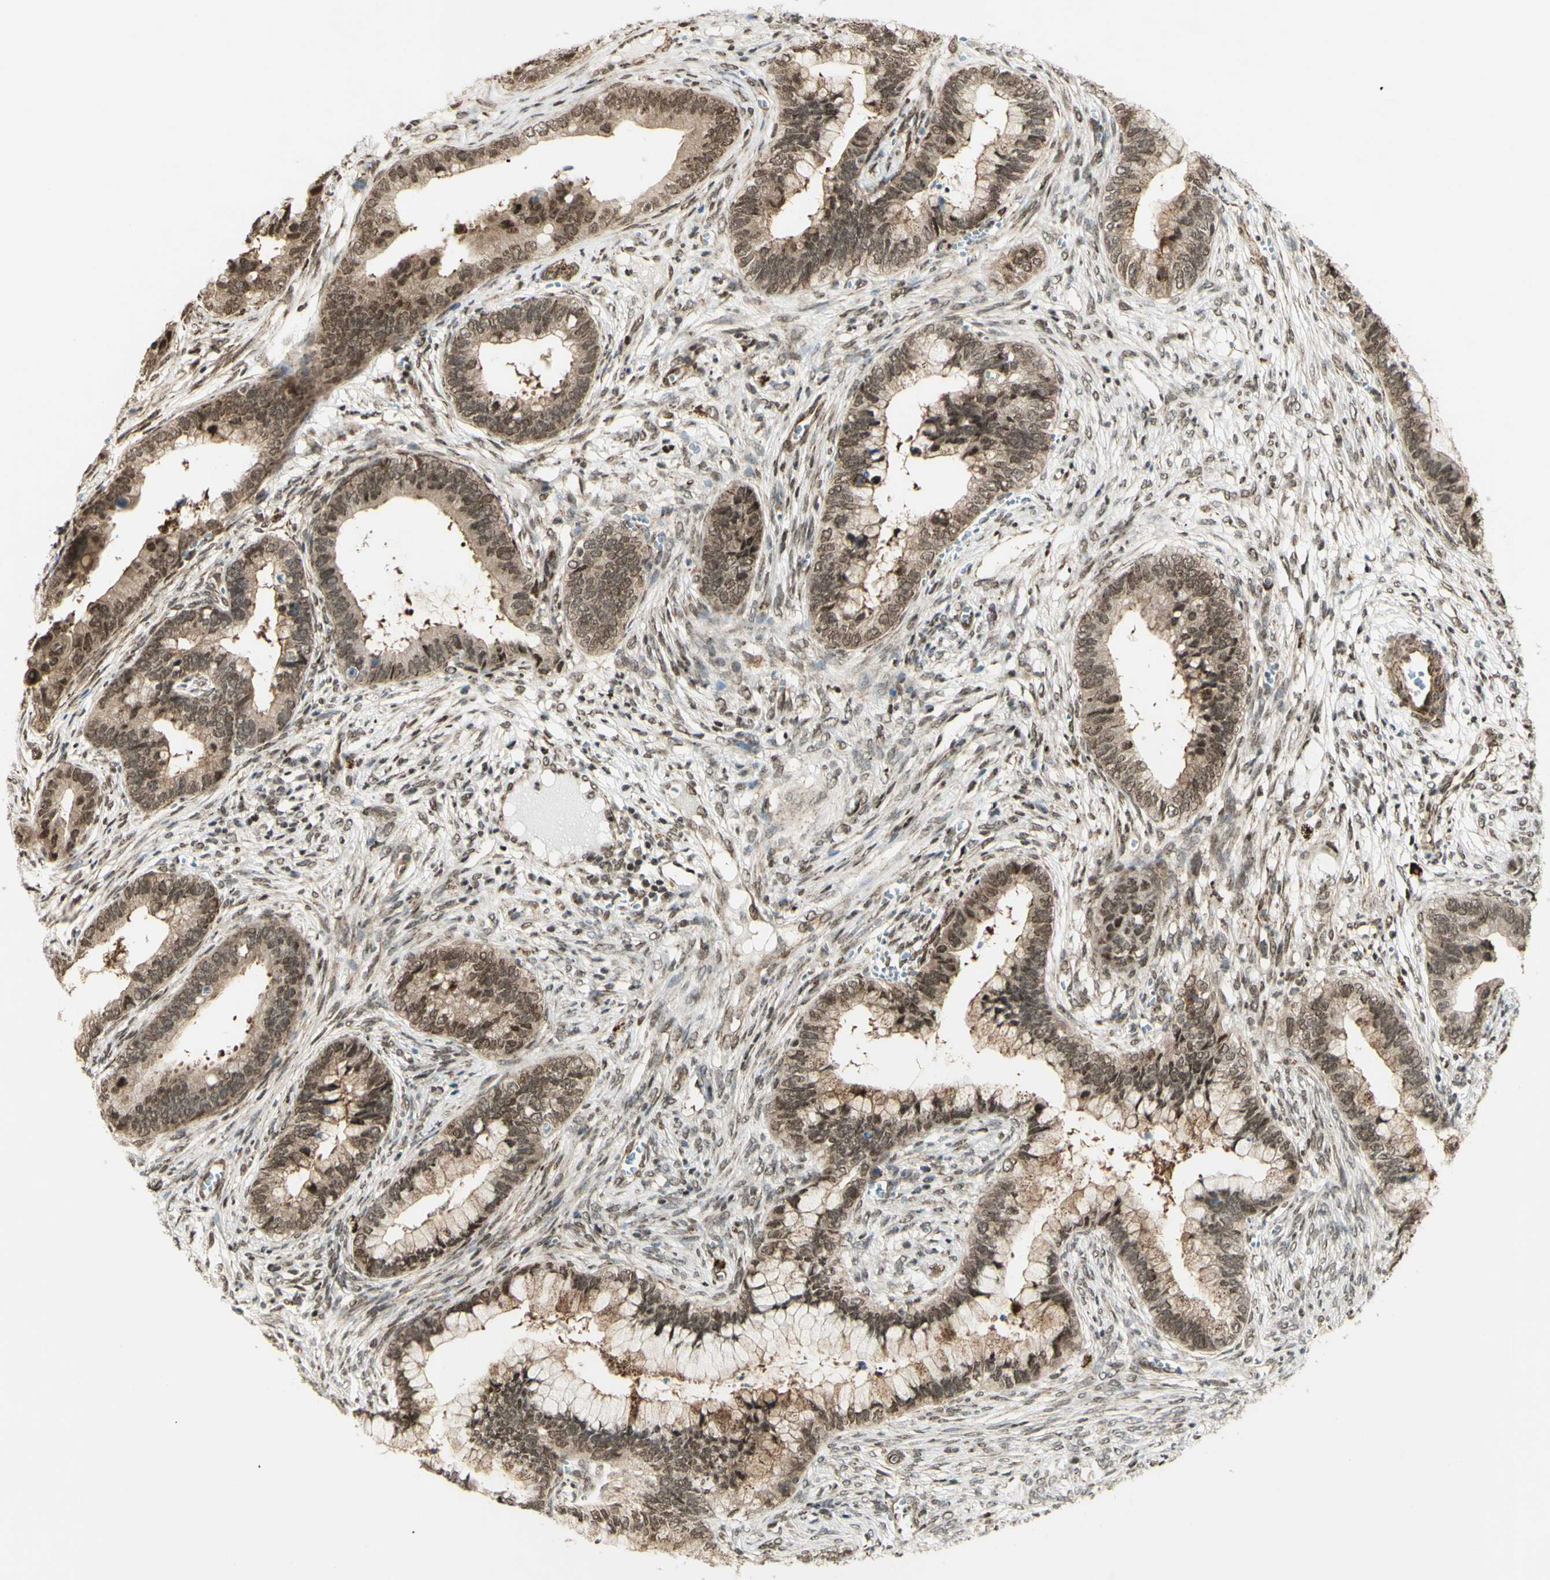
{"staining": {"intensity": "moderate", "quantity": ">75%", "location": "cytoplasmic/membranous,nuclear"}, "tissue": "cervical cancer", "cell_type": "Tumor cells", "image_type": "cancer", "snomed": [{"axis": "morphology", "description": "Adenocarcinoma, NOS"}, {"axis": "topography", "description": "Cervix"}], "caption": "Cervical adenocarcinoma tissue displays moderate cytoplasmic/membranous and nuclear positivity in approximately >75% of tumor cells, visualized by immunohistochemistry.", "gene": "ZMYM6", "patient": {"sex": "female", "age": 44}}